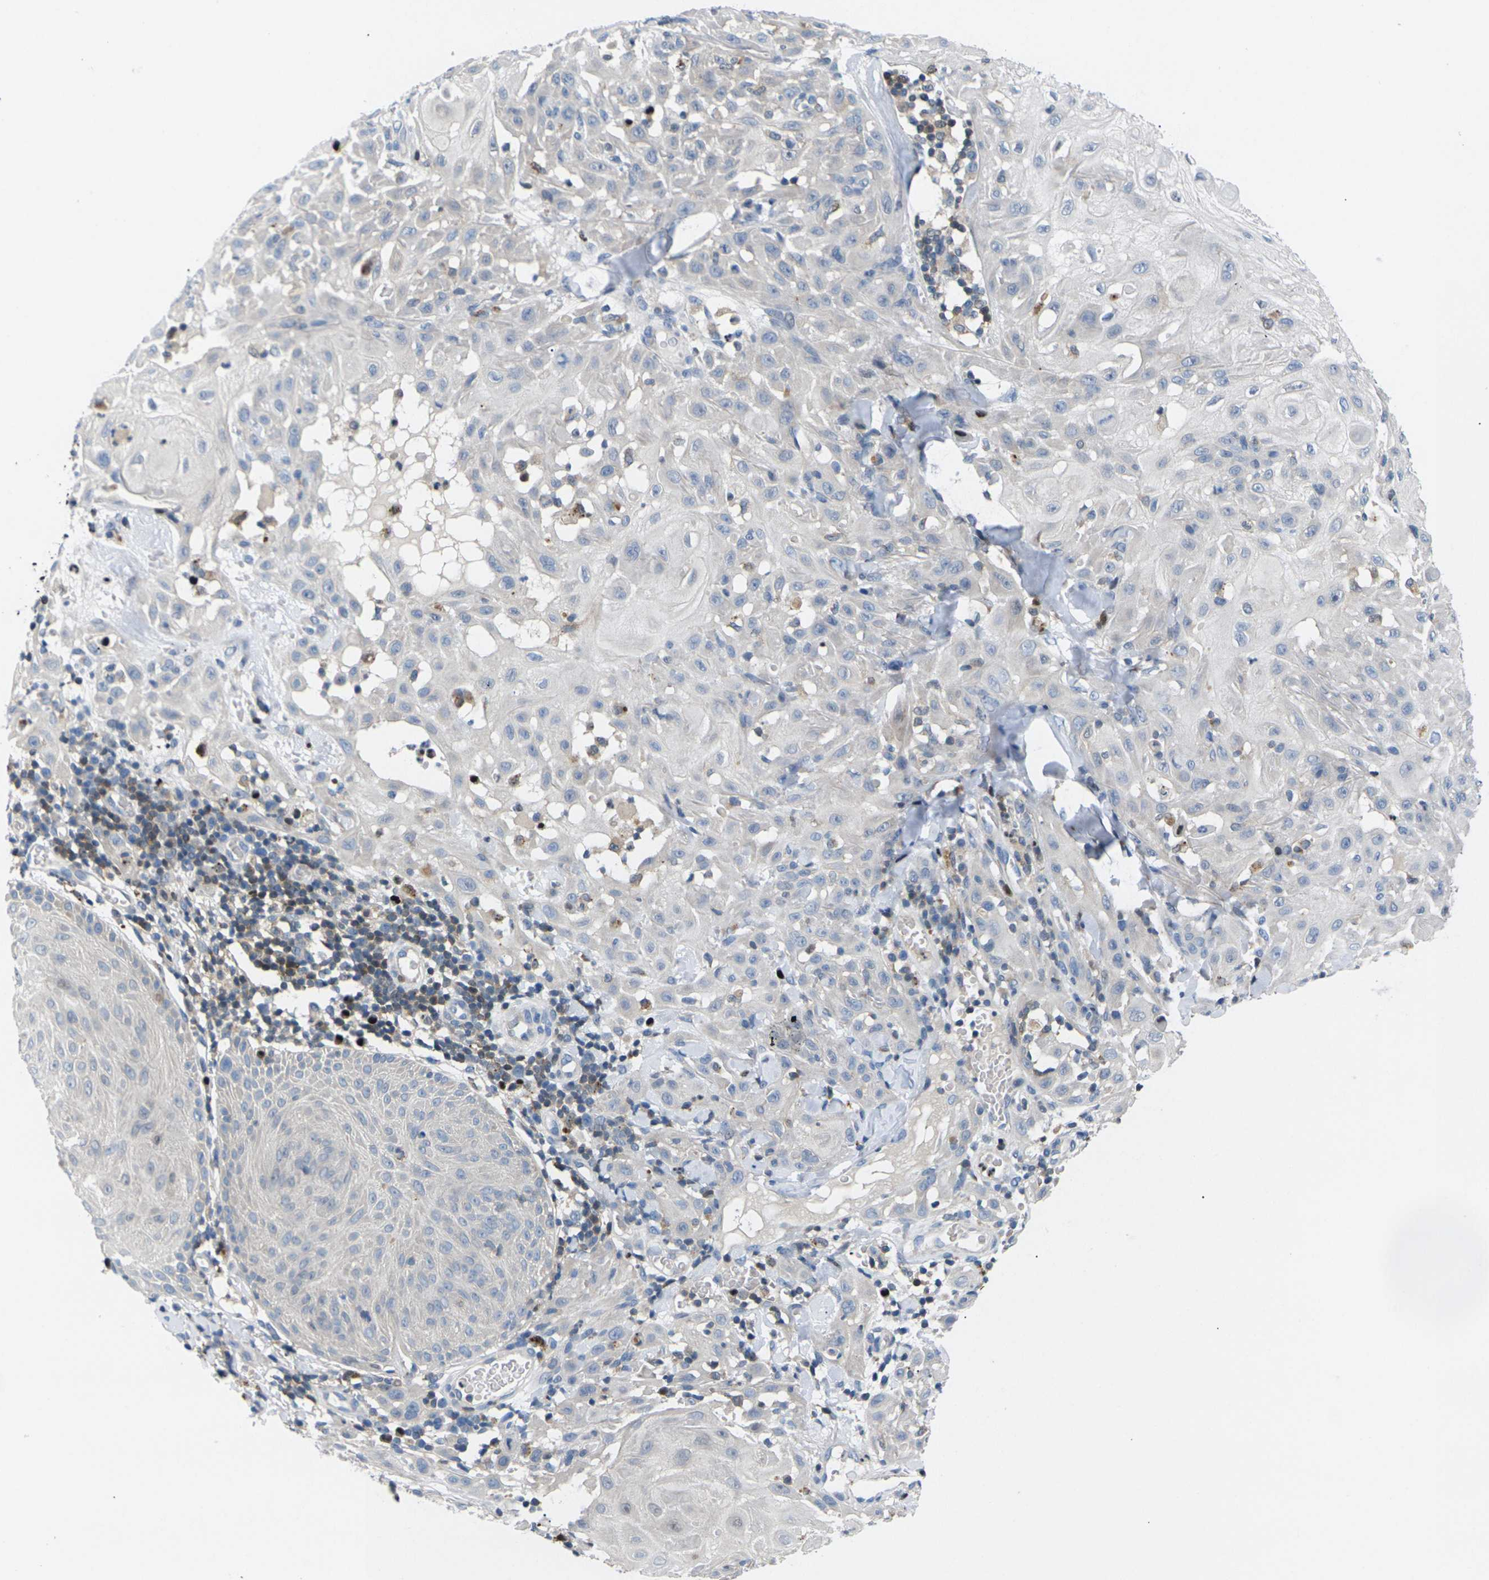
{"staining": {"intensity": "moderate", "quantity": "<25%", "location": "cytoplasmic/membranous,nuclear"}, "tissue": "skin cancer", "cell_type": "Tumor cells", "image_type": "cancer", "snomed": [{"axis": "morphology", "description": "Squamous cell carcinoma, NOS"}, {"axis": "topography", "description": "Skin"}], "caption": "A low amount of moderate cytoplasmic/membranous and nuclear positivity is appreciated in approximately <25% of tumor cells in squamous cell carcinoma (skin) tissue.", "gene": "RPS6KA3", "patient": {"sex": "male", "age": 24}}